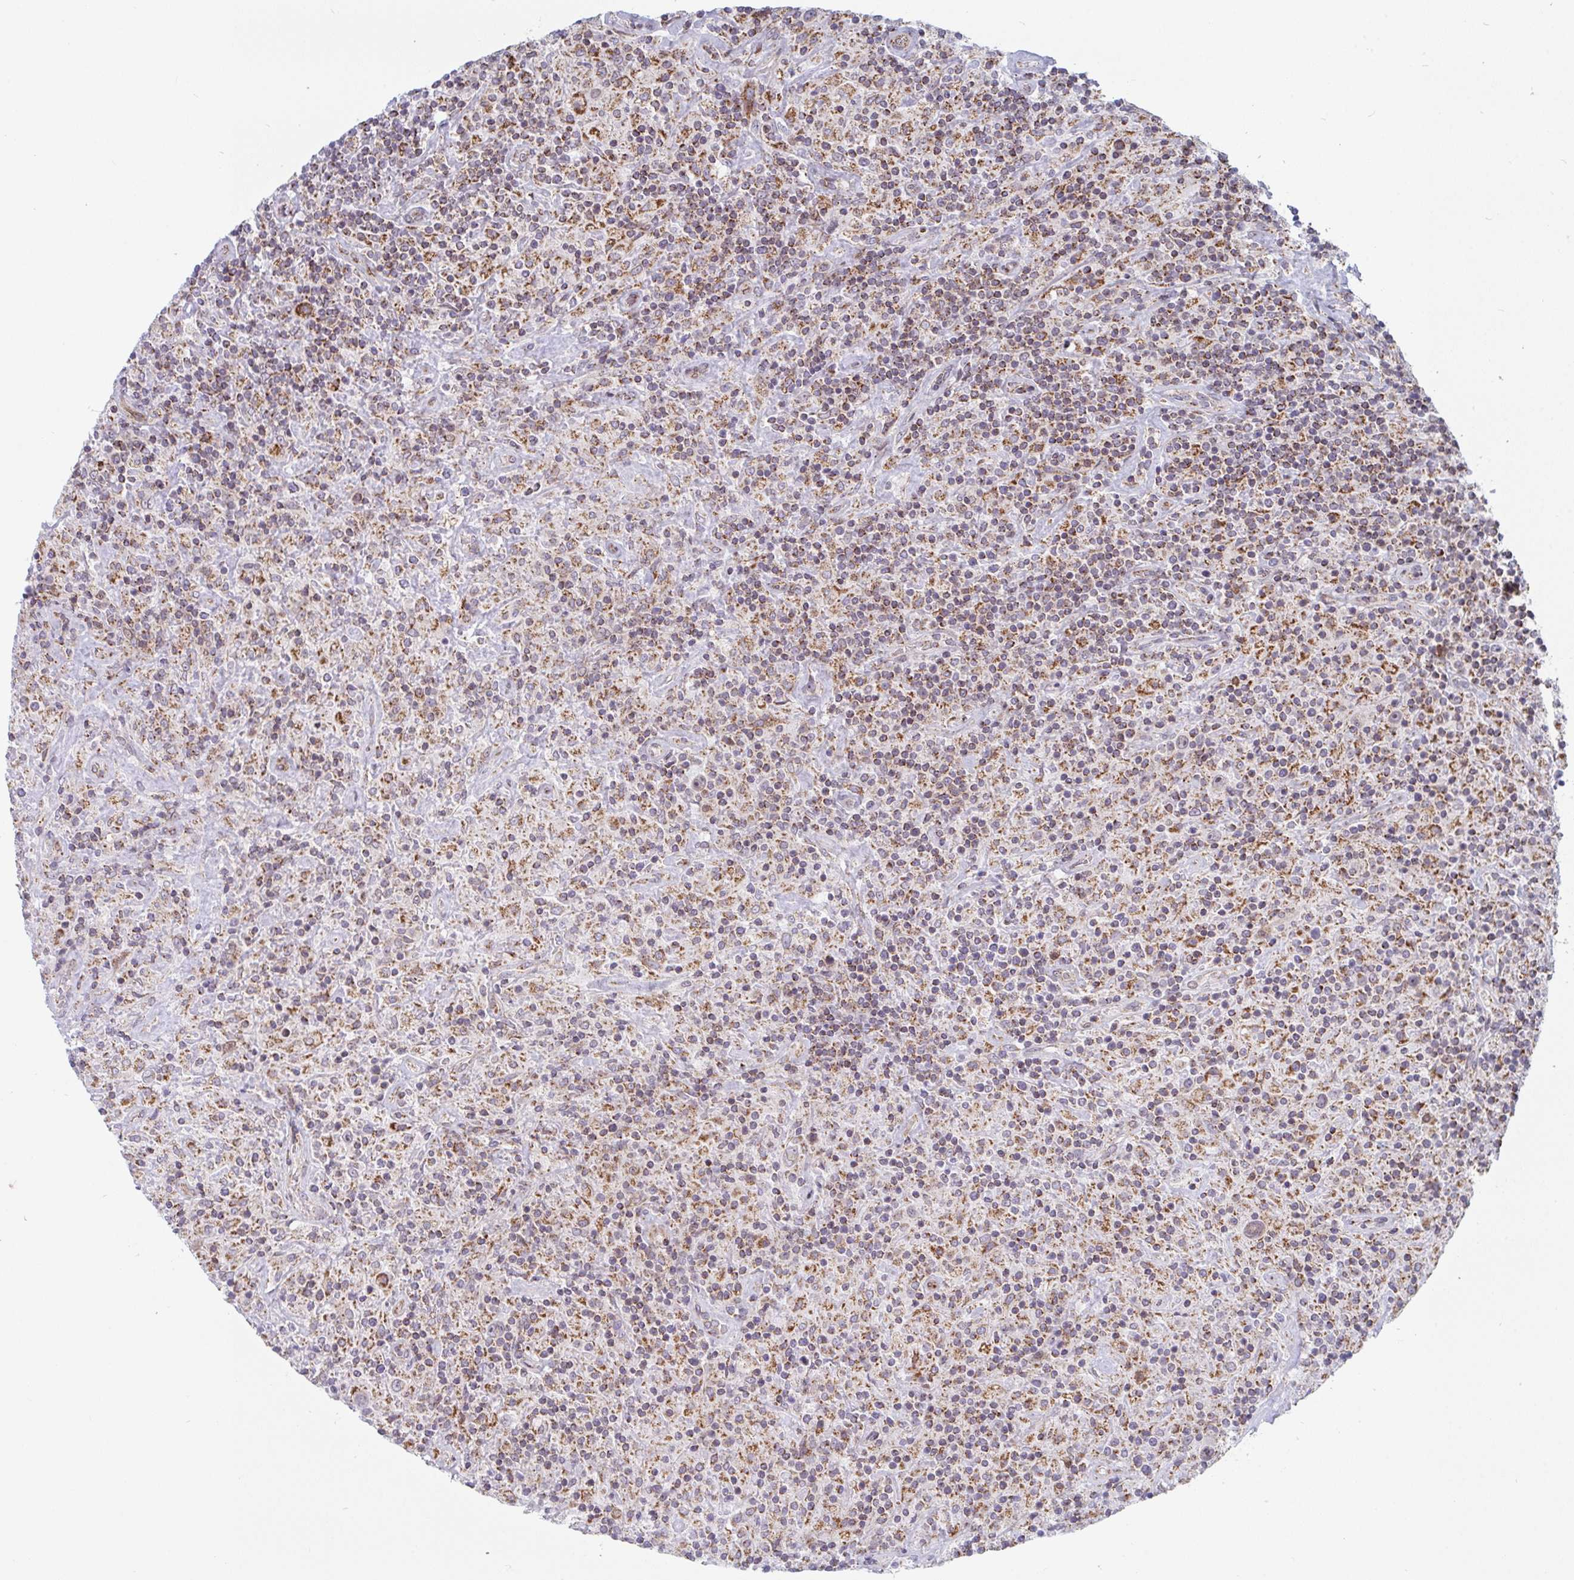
{"staining": {"intensity": "moderate", "quantity": "<25%", "location": "cytoplasmic/membranous"}, "tissue": "lymphoma", "cell_type": "Tumor cells", "image_type": "cancer", "snomed": [{"axis": "morphology", "description": "Hodgkin's disease, NOS"}, {"axis": "topography", "description": "Lymph node"}], "caption": "This micrograph exhibits IHC staining of Hodgkin's disease, with low moderate cytoplasmic/membranous expression in about <25% of tumor cells.", "gene": "PRKCH", "patient": {"sex": "male", "age": 70}}